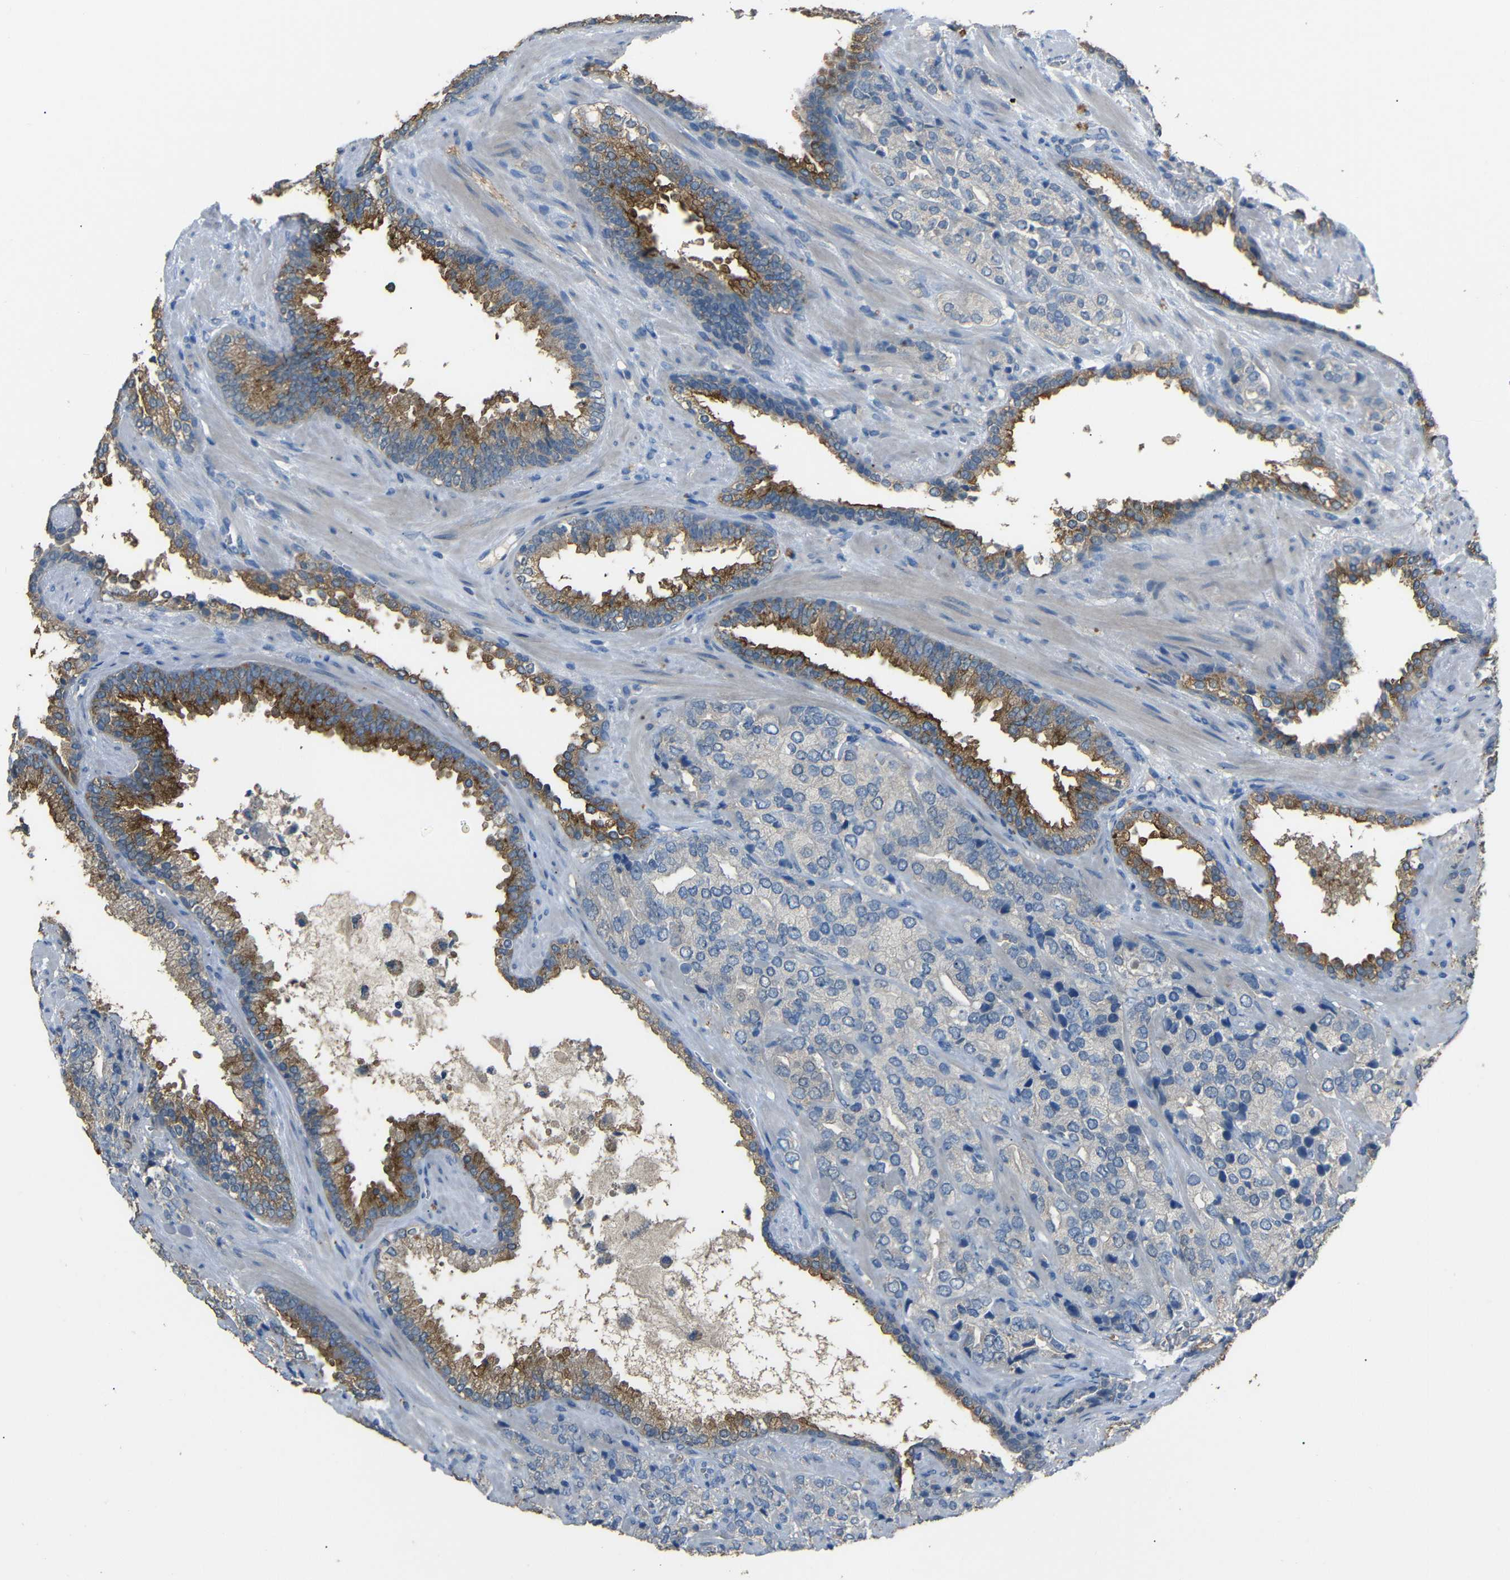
{"staining": {"intensity": "negative", "quantity": "none", "location": "none"}, "tissue": "prostate cancer", "cell_type": "Tumor cells", "image_type": "cancer", "snomed": [{"axis": "morphology", "description": "Adenocarcinoma, High grade"}, {"axis": "topography", "description": "Prostate"}], "caption": "Prostate cancer (adenocarcinoma (high-grade)) stained for a protein using immunohistochemistry (IHC) displays no staining tumor cells.", "gene": "C6orf89", "patient": {"sex": "male", "age": 71}}